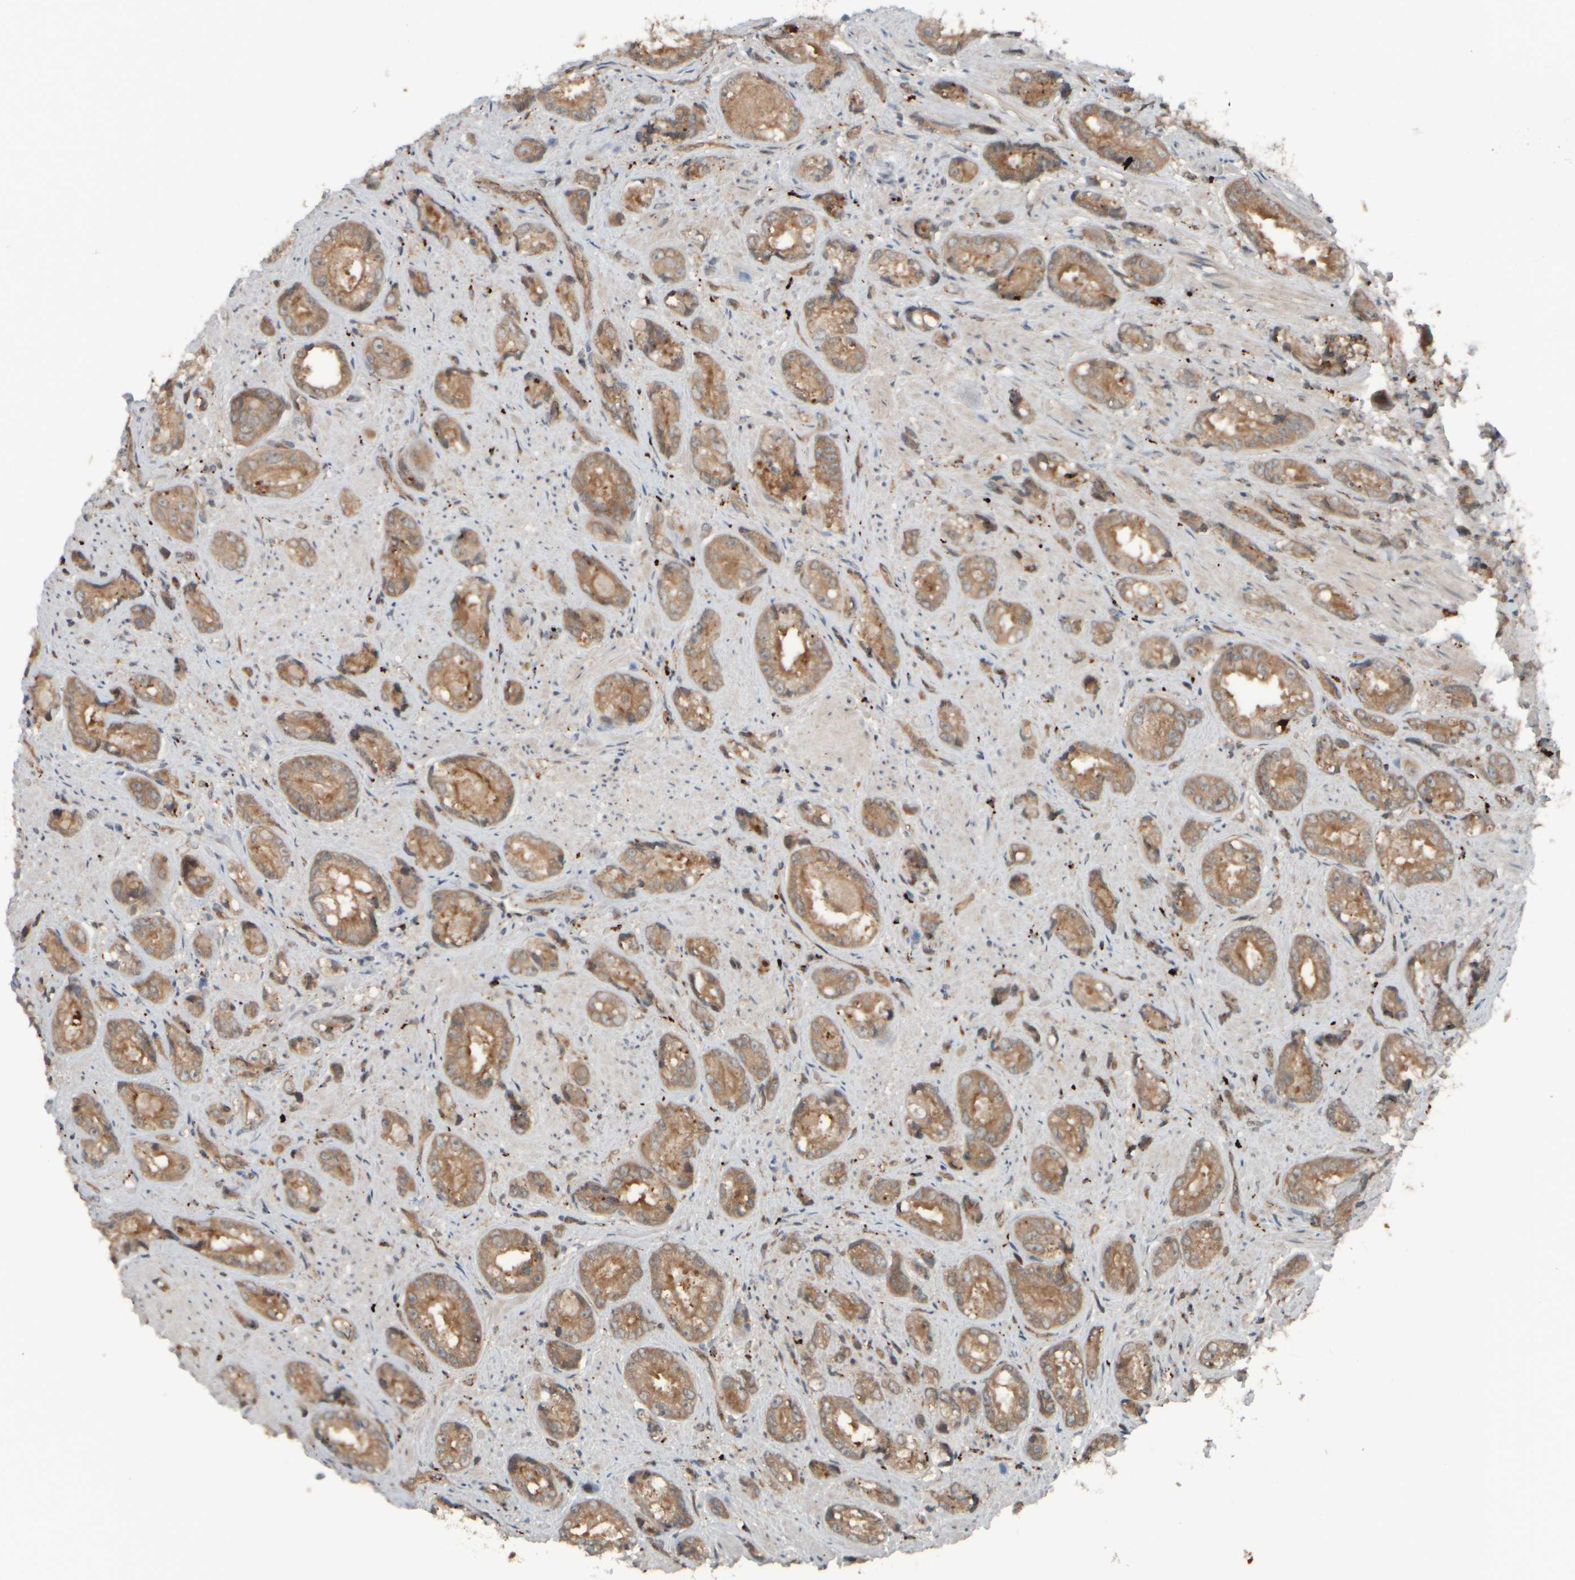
{"staining": {"intensity": "moderate", "quantity": ">75%", "location": "cytoplasmic/membranous"}, "tissue": "prostate cancer", "cell_type": "Tumor cells", "image_type": "cancer", "snomed": [{"axis": "morphology", "description": "Adenocarcinoma, High grade"}, {"axis": "topography", "description": "Prostate"}], "caption": "Human prostate adenocarcinoma (high-grade) stained with a protein marker displays moderate staining in tumor cells.", "gene": "GIGYF1", "patient": {"sex": "male", "age": 61}}